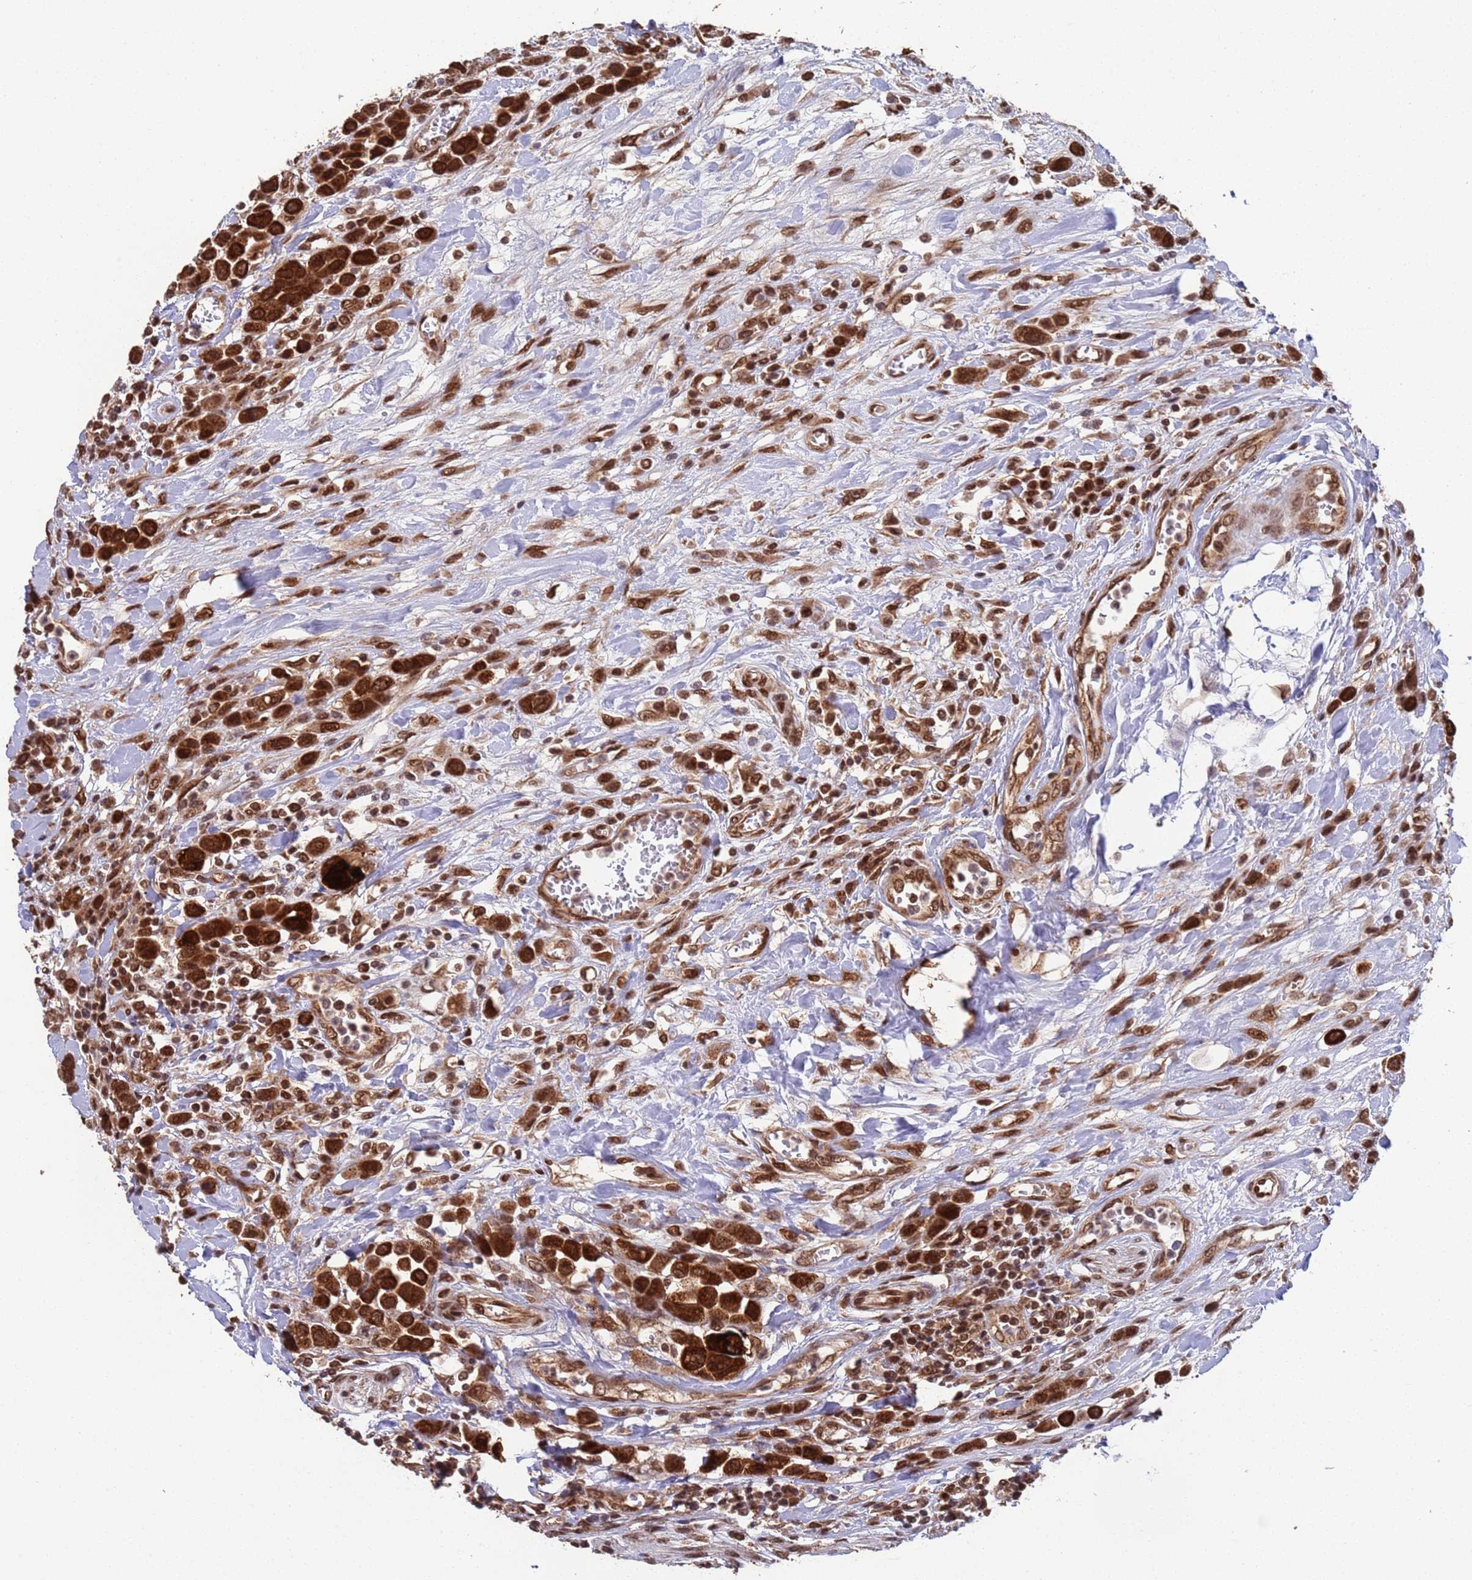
{"staining": {"intensity": "strong", "quantity": ">75%", "location": "cytoplasmic/membranous,nuclear"}, "tissue": "urothelial cancer", "cell_type": "Tumor cells", "image_type": "cancer", "snomed": [{"axis": "morphology", "description": "Urothelial carcinoma, High grade"}, {"axis": "topography", "description": "Urinary bladder"}], "caption": "The photomicrograph exhibits a brown stain indicating the presence of a protein in the cytoplasmic/membranous and nuclear of tumor cells in high-grade urothelial carcinoma.", "gene": "FUBP3", "patient": {"sex": "male", "age": 50}}